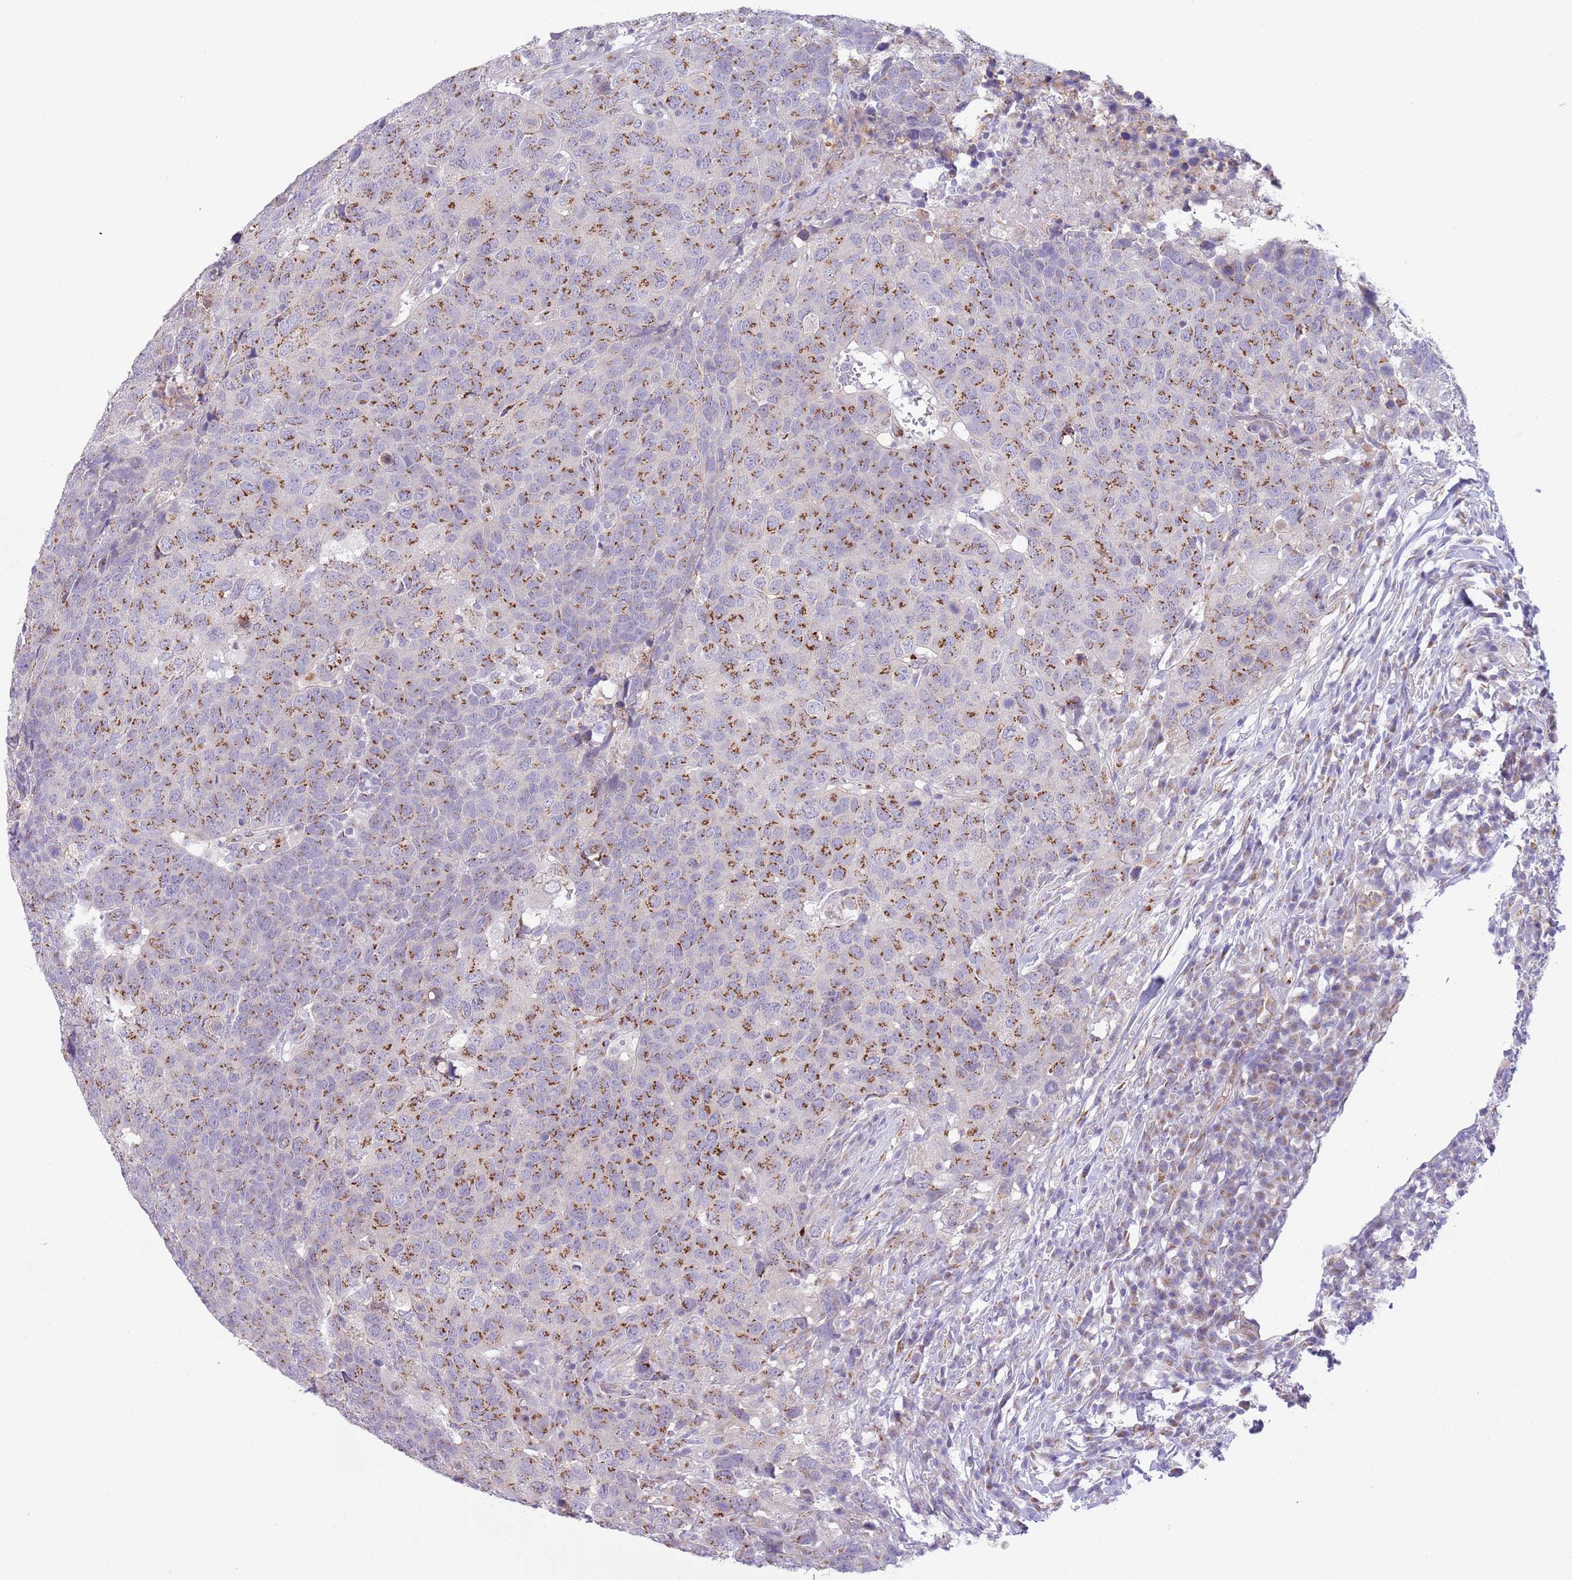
{"staining": {"intensity": "strong", "quantity": ">75%", "location": "cytoplasmic/membranous"}, "tissue": "head and neck cancer", "cell_type": "Tumor cells", "image_type": "cancer", "snomed": [{"axis": "morphology", "description": "Normal tissue, NOS"}, {"axis": "morphology", "description": "Squamous cell carcinoma, NOS"}, {"axis": "topography", "description": "Skeletal muscle"}, {"axis": "topography", "description": "Vascular tissue"}, {"axis": "topography", "description": "Peripheral nerve tissue"}, {"axis": "topography", "description": "Head-Neck"}], "caption": "Protein expression analysis of head and neck squamous cell carcinoma demonstrates strong cytoplasmic/membranous staining in approximately >75% of tumor cells. (IHC, brightfield microscopy, high magnification).", "gene": "C20orf96", "patient": {"sex": "male", "age": 66}}